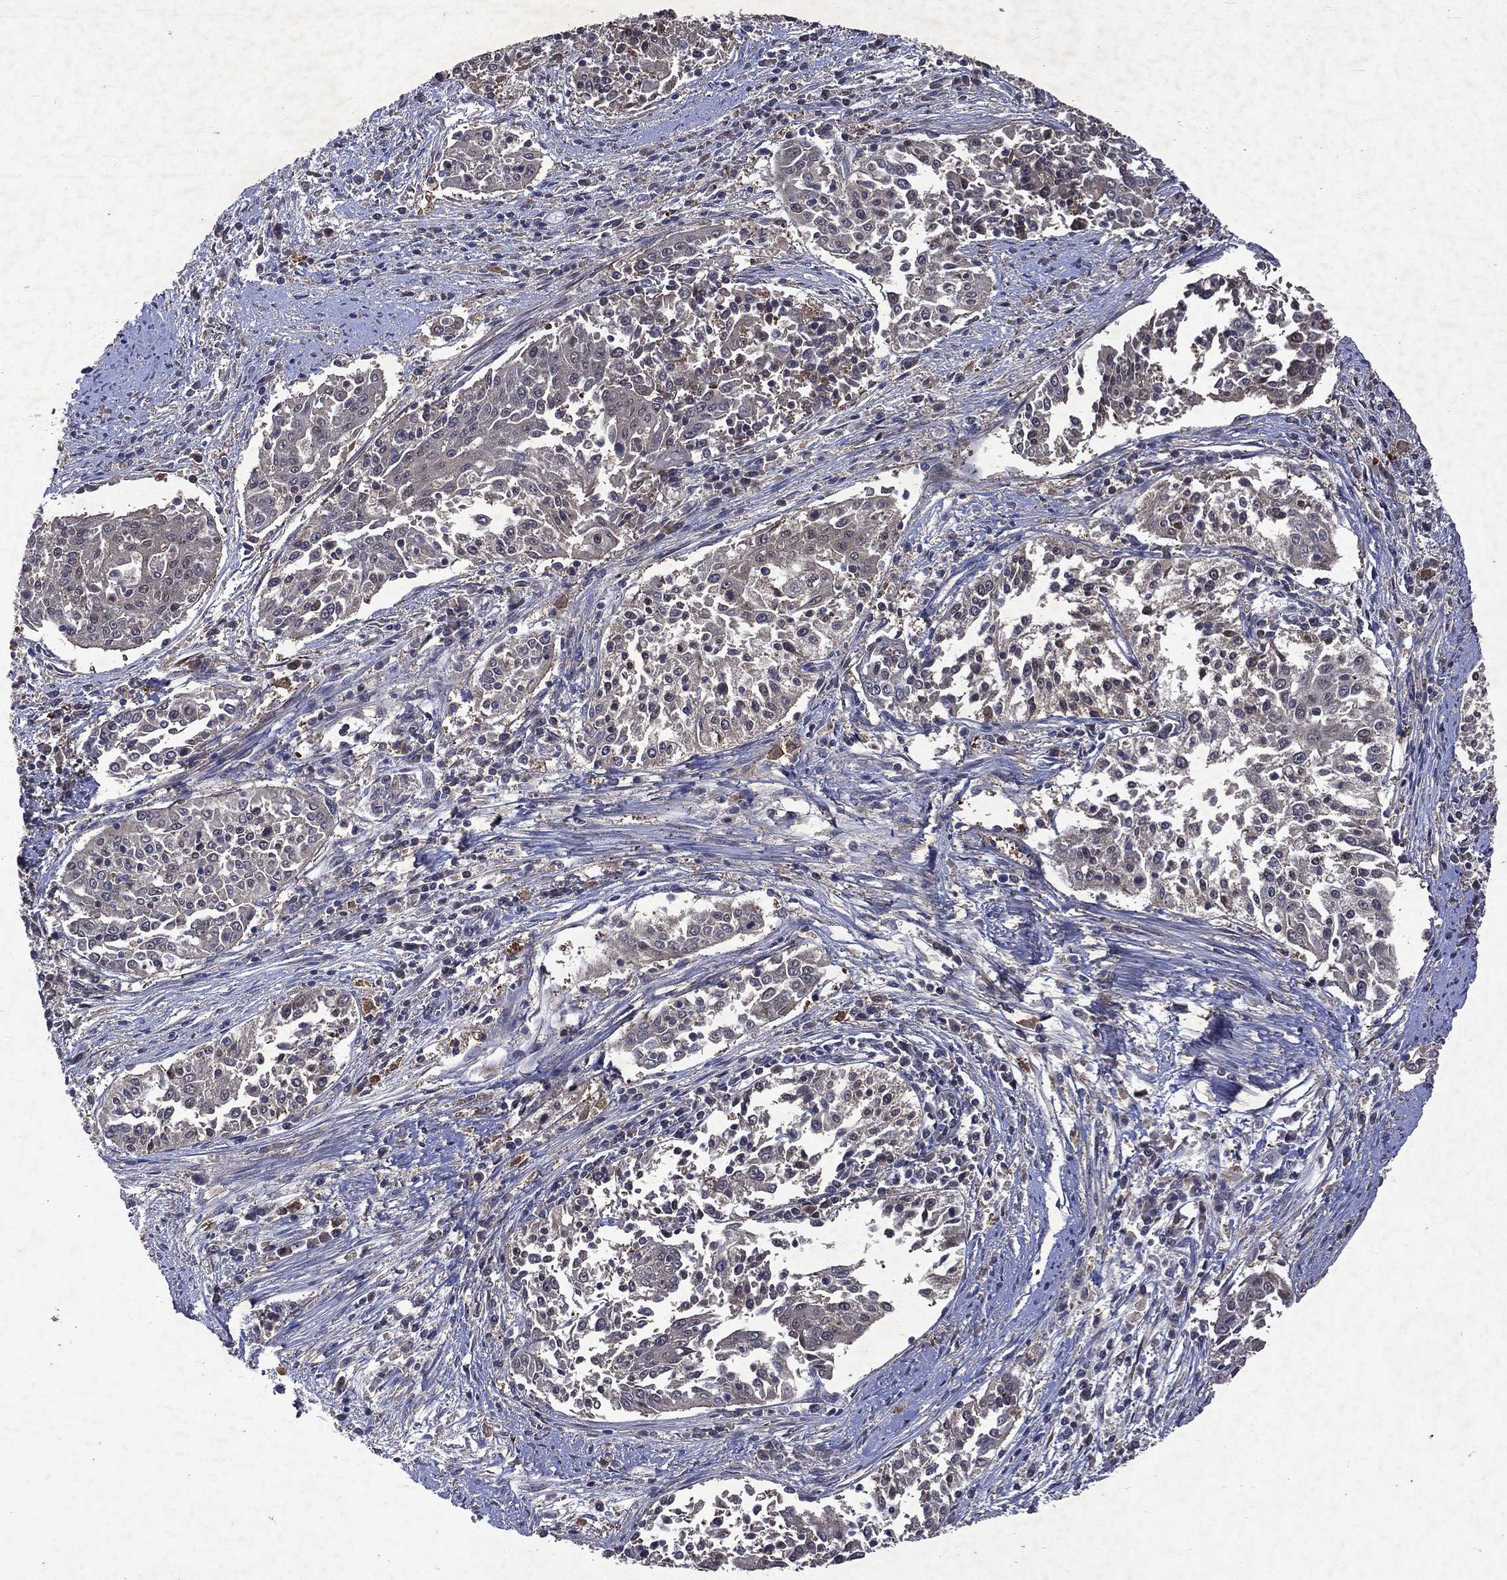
{"staining": {"intensity": "negative", "quantity": "none", "location": "none"}, "tissue": "cervical cancer", "cell_type": "Tumor cells", "image_type": "cancer", "snomed": [{"axis": "morphology", "description": "Squamous cell carcinoma, NOS"}, {"axis": "topography", "description": "Cervix"}], "caption": "DAB (3,3'-diaminobenzidine) immunohistochemical staining of cervical cancer (squamous cell carcinoma) shows no significant staining in tumor cells.", "gene": "MTAP", "patient": {"sex": "female", "age": 41}}